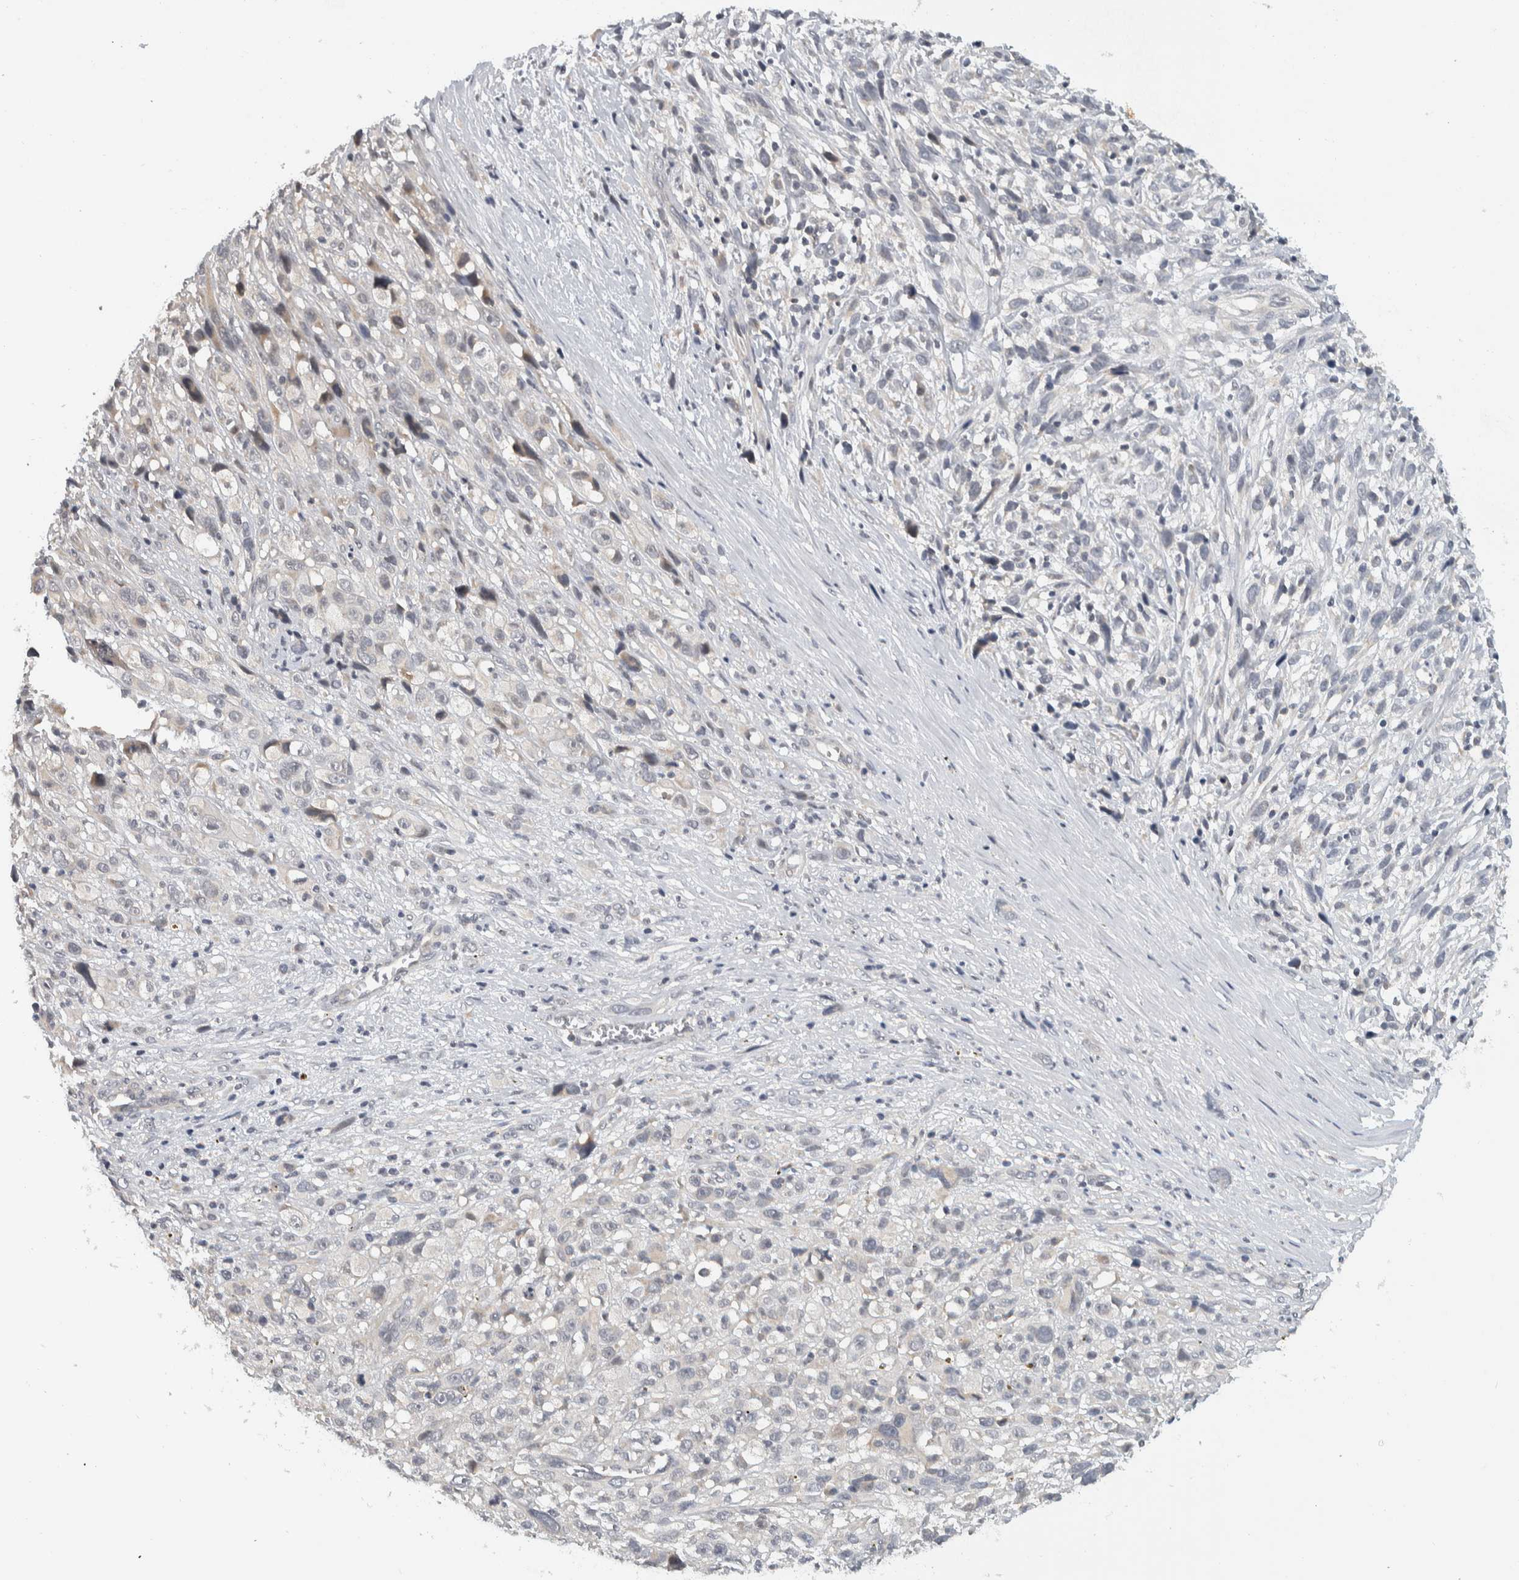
{"staining": {"intensity": "negative", "quantity": "none", "location": "none"}, "tissue": "melanoma", "cell_type": "Tumor cells", "image_type": "cancer", "snomed": [{"axis": "morphology", "description": "Malignant melanoma, NOS"}, {"axis": "topography", "description": "Skin"}], "caption": "This is a image of immunohistochemistry staining of malignant melanoma, which shows no staining in tumor cells.", "gene": "AFP", "patient": {"sex": "female", "age": 55}}